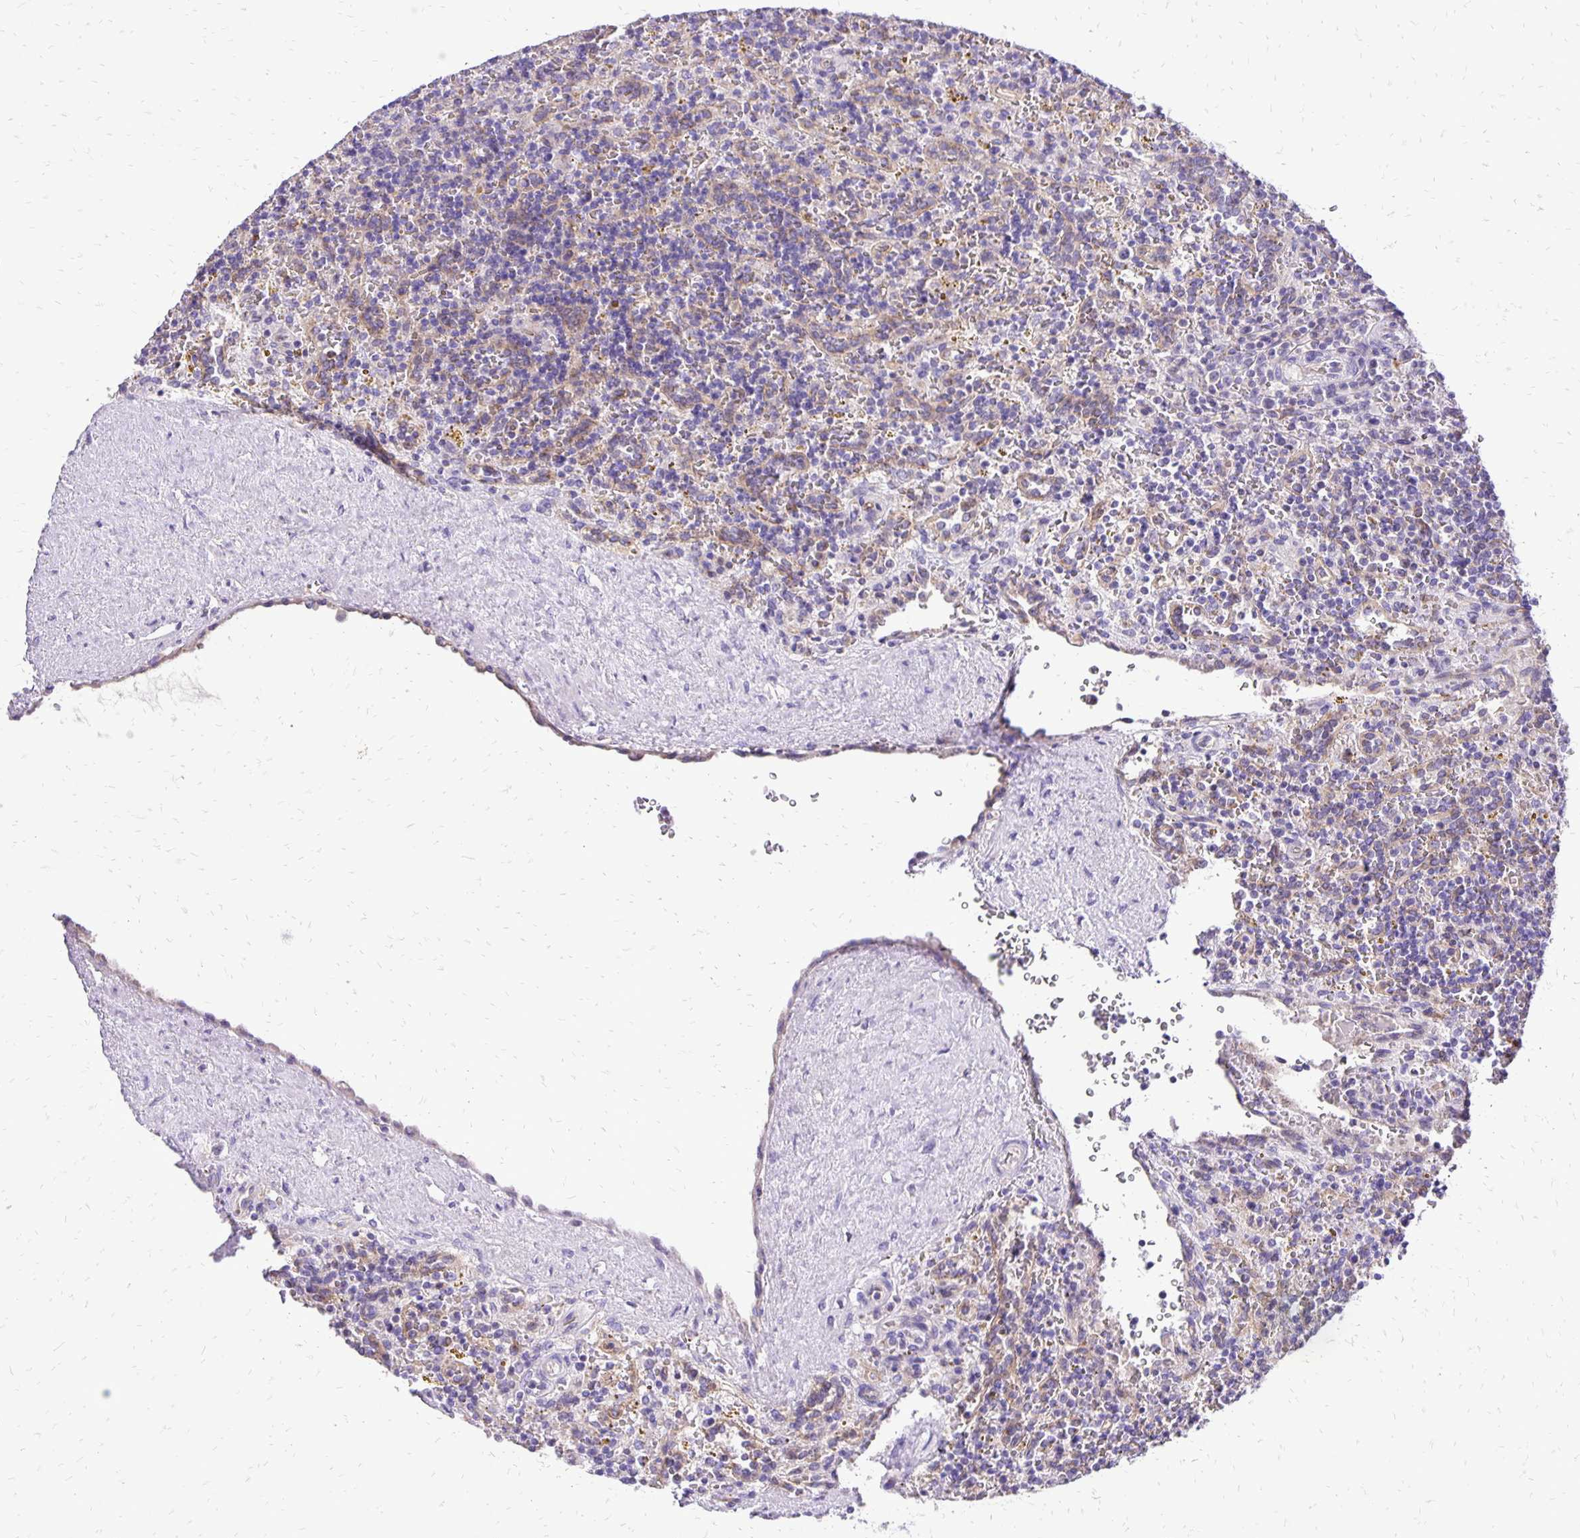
{"staining": {"intensity": "negative", "quantity": "none", "location": "none"}, "tissue": "lymphoma", "cell_type": "Tumor cells", "image_type": "cancer", "snomed": [{"axis": "morphology", "description": "Malignant lymphoma, non-Hodgkin's type, Low grade"}, {"axis": "topography", "description": "Spleen"}], "caption": "There is no significant expression in tumor cells of lymphoma. (Brightfield microscopy of DAB (3,3'-diaminobenzidine) immunohistochemistry (IHC) at high magnification).", "gene": "EIF5A", "patient": {"sex": "male", "age": 67}}